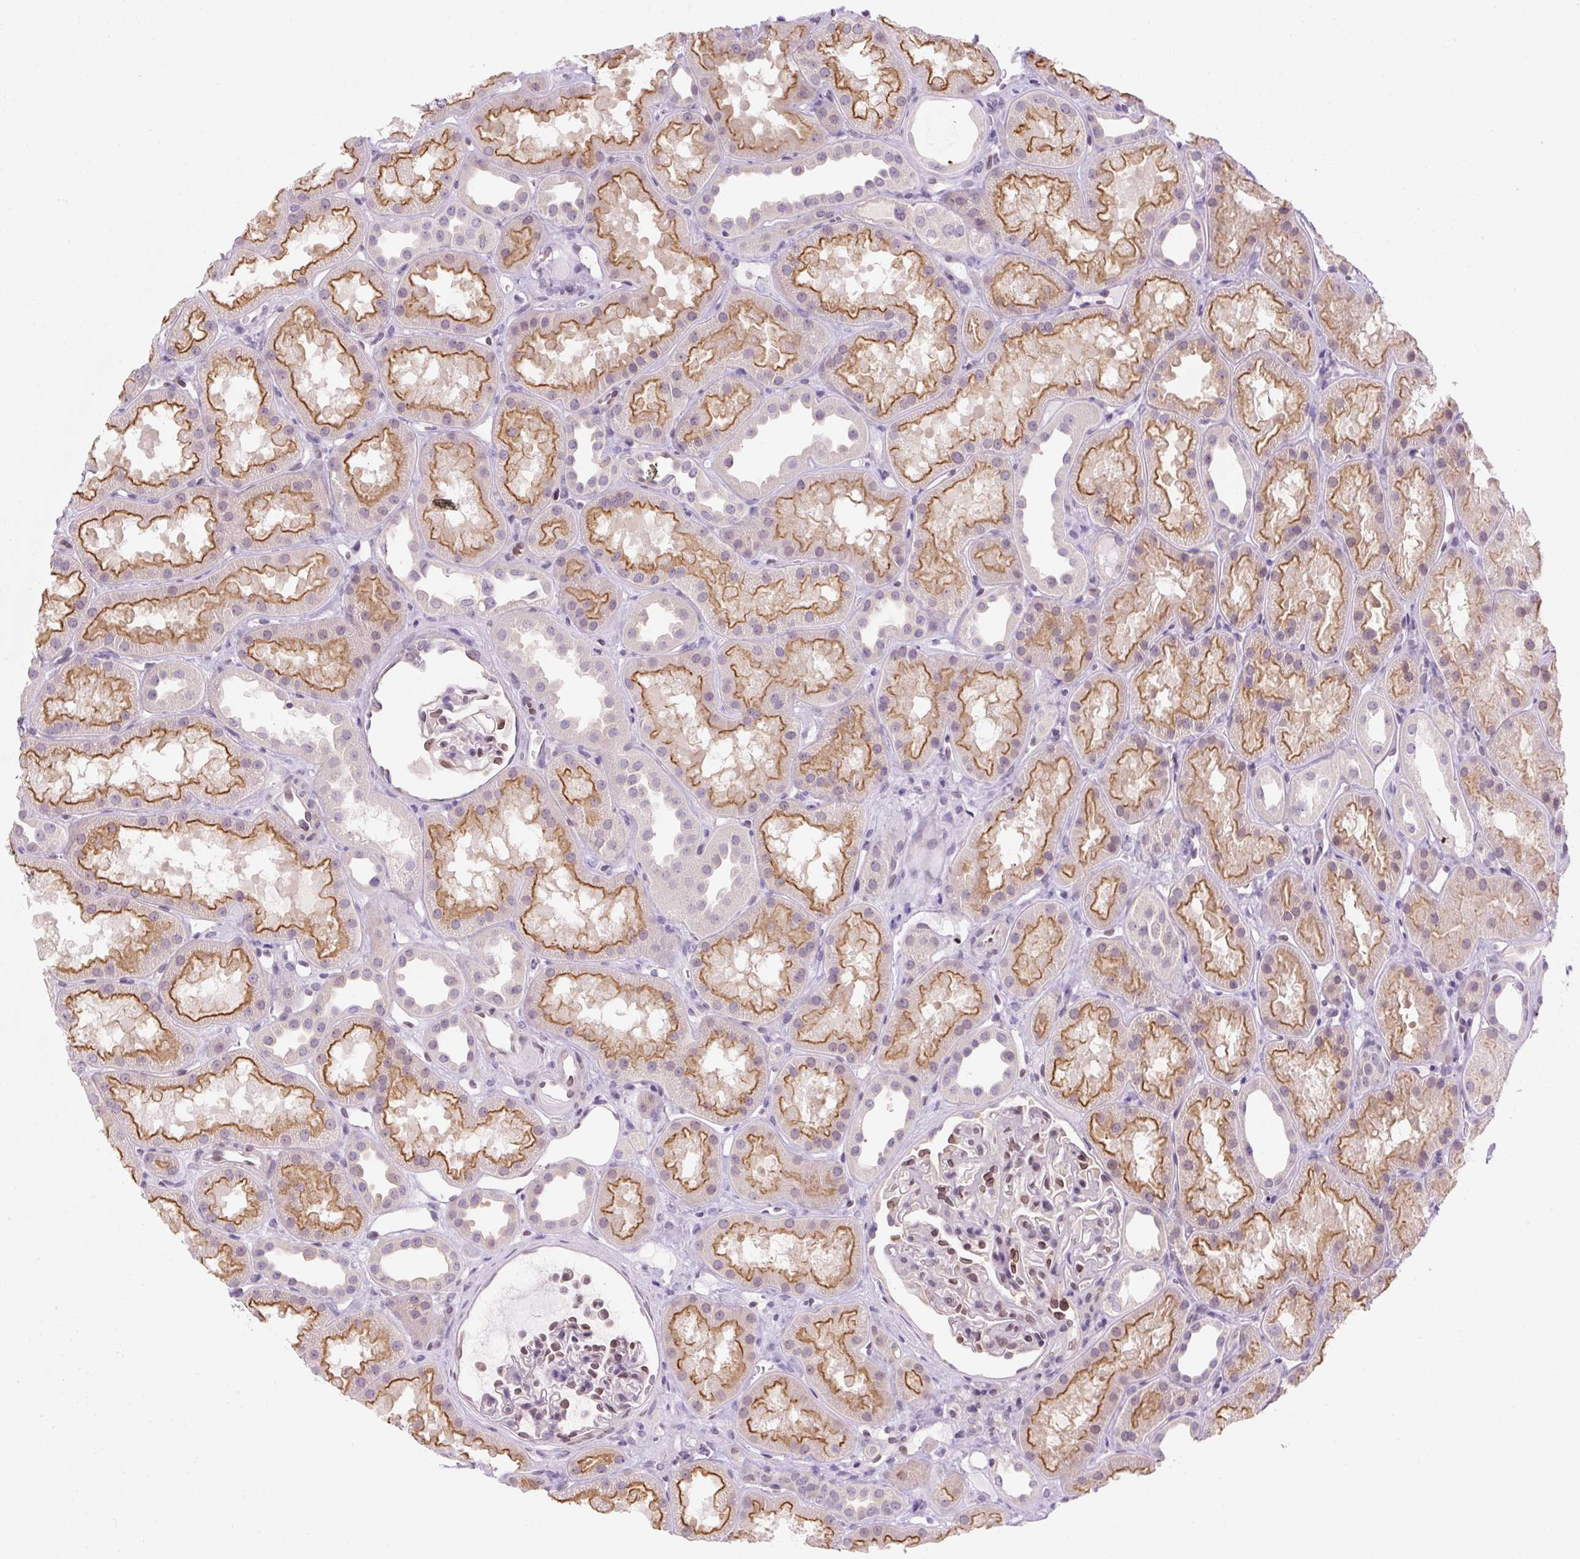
{"staining": {"intensity": "moderate", "quantity": "25%-75%", "location": "nuclear"}, "tissue": "kidney", "cell_type": "Cells in glomeruli", "image_type": "normal", "snomed": [{"axis": "morphology", "description": "Normal tissue, NOS"}, {"axis": "topography", "description": "Kidney"}], "caption": "This is an image of immunohistochemistry staining of benign kidney, which shows moderate expression in the nuclear of cells in glomeruli.", "gene": "SYNE3", "patient": {"sex": "male", "age": 61}}